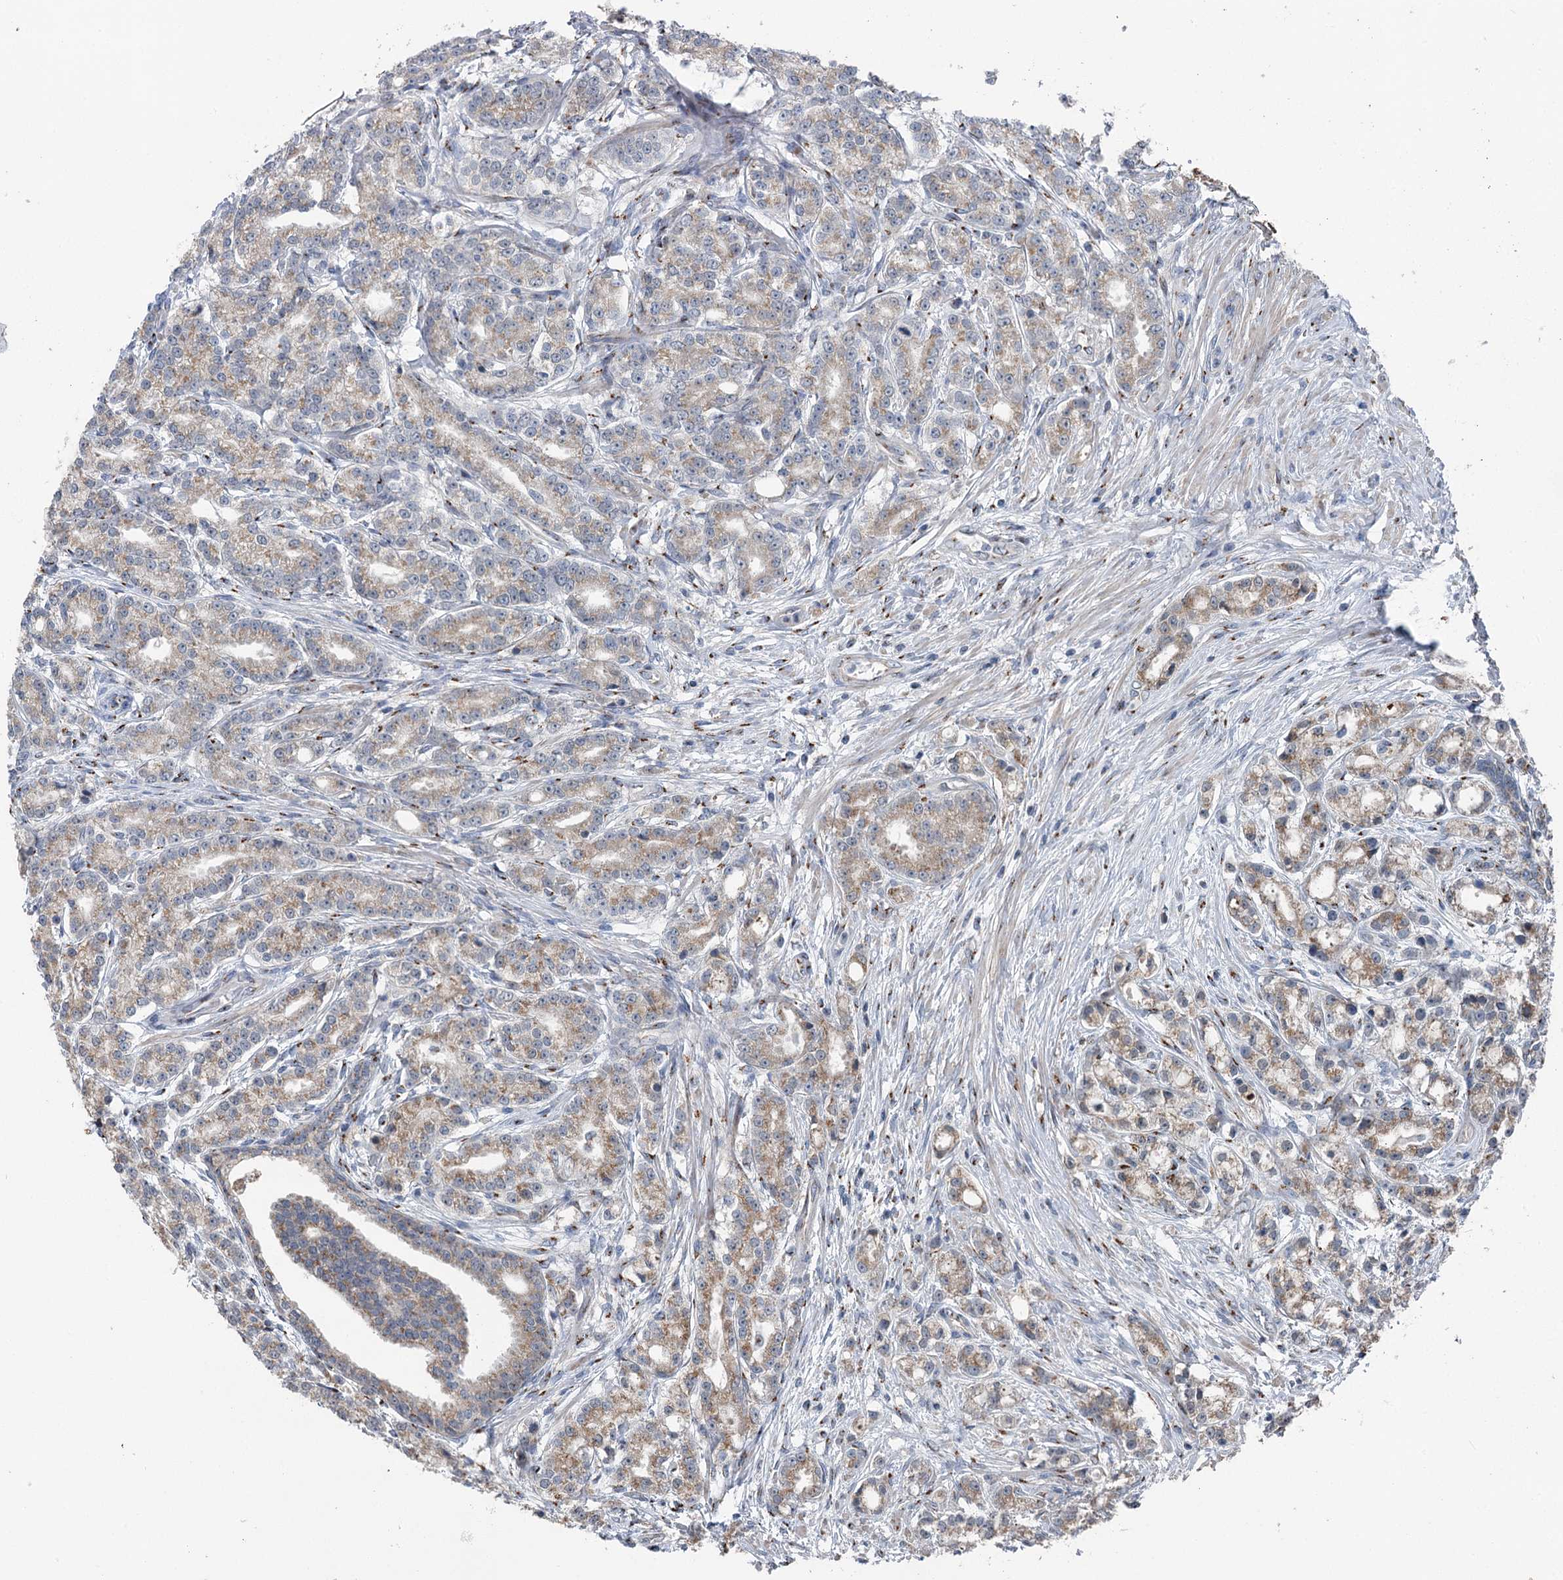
{"staining": {"intensity": "weak", "quantity": ">75%", "location": "cytoplasmic/membranous"}, "tissue": "prostate cancer", "cell_type": "Tumor cells", "image_type": "cancer", "snomed": [{"axis": "morphology", "description": "Adenocarcinoma, High grade"}, {"axis": "topography", "description": "Prostate"}], "caption": "A photomicrograph showing weak cytoplasmic/membranous positivity in about >75% of tumor cells in prostate cancer (adenocarcinoma (high-grade)), as visualized by brown immunohistochemical staining.", "gene": "ITIH5", "patient": {"sex": "male", "age": 69}}